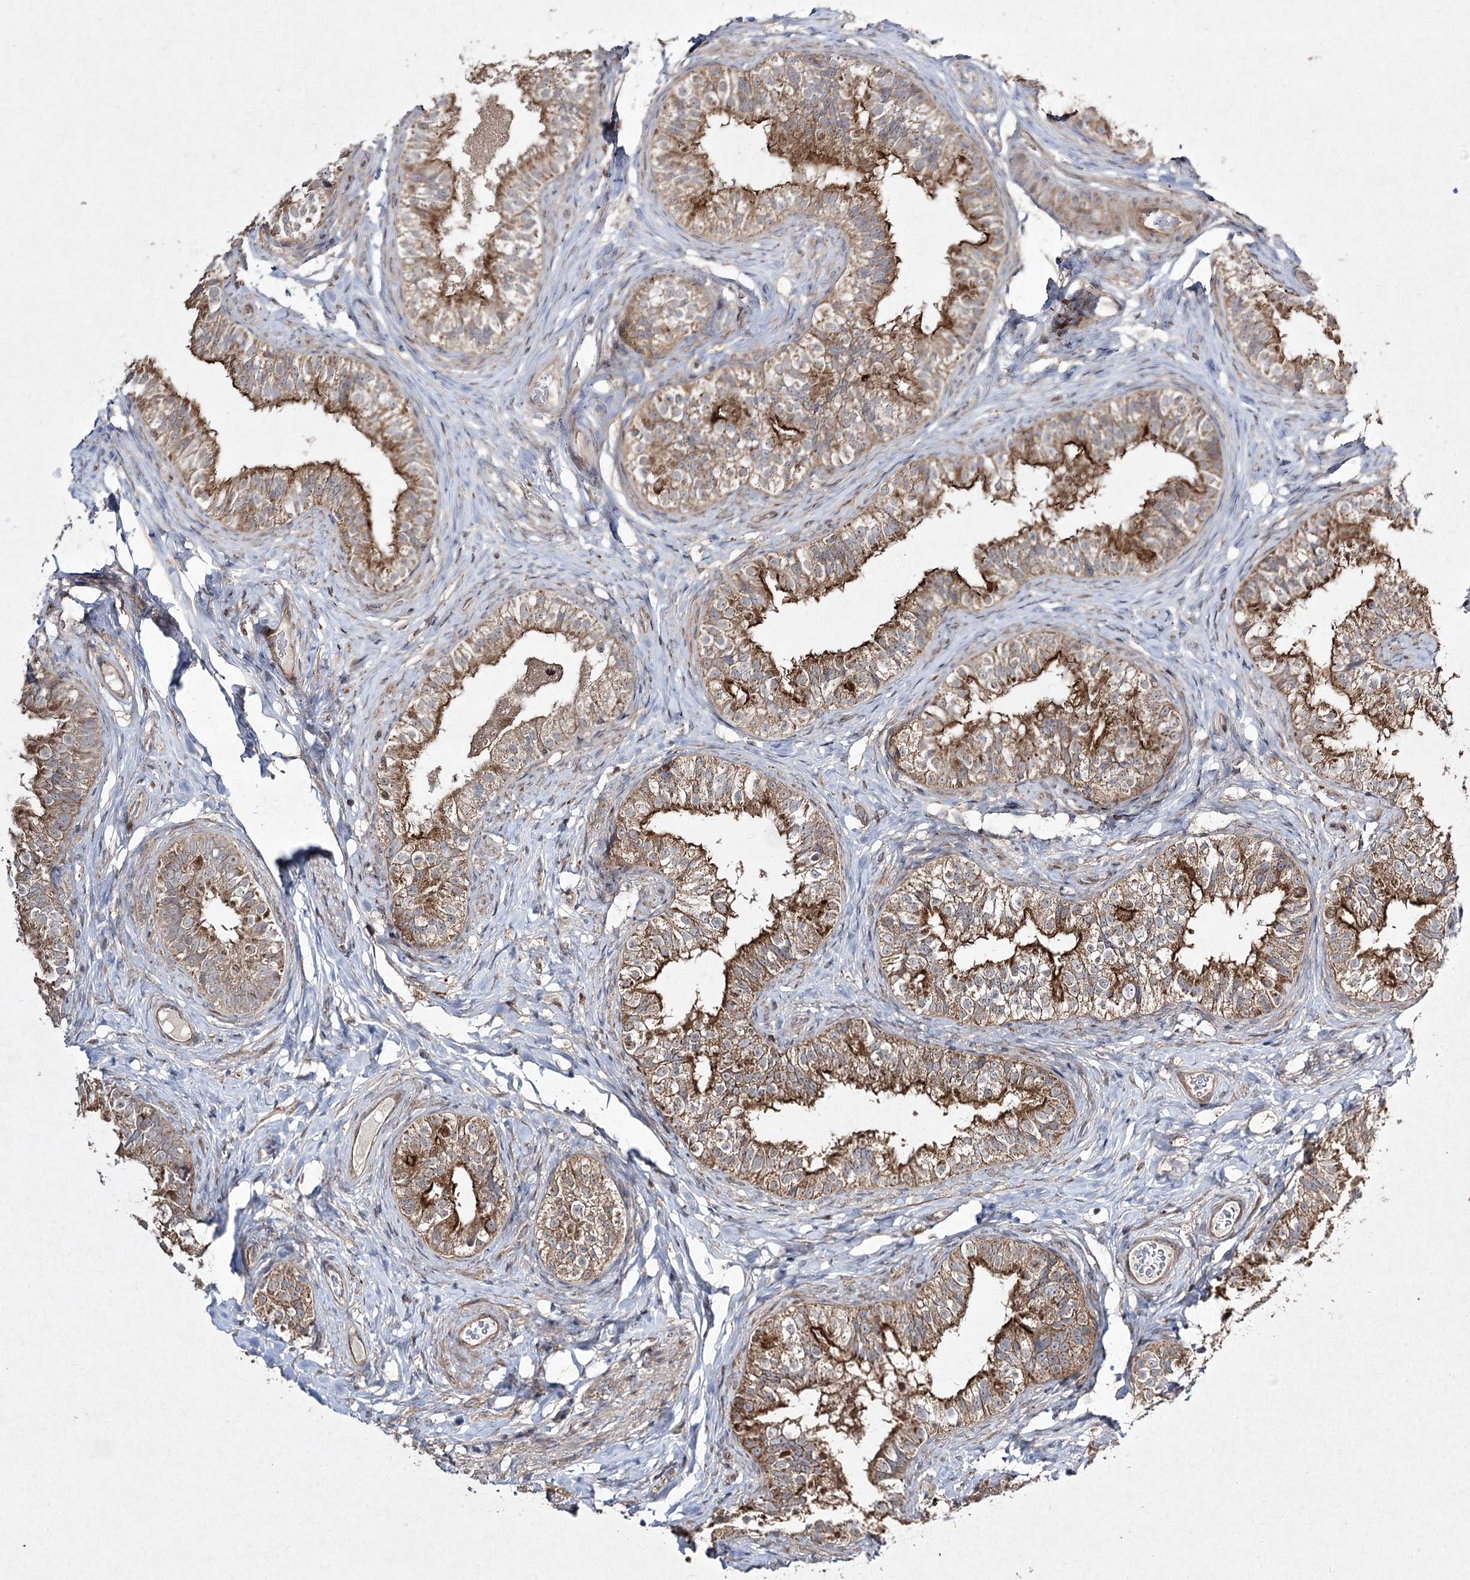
{"staining": {"intensity": "strong", "quantity": "25%-75%", "location": "cytoplasmic/membranous"}, "tissue": "epididymis", "cell_type": "Glandular cells", "image_type": "normal", "snomed": [{"axis": "morphology", "description": "Normal tissue, NOS"}, {"axis": "topography", "description": "Epididymis"}], "caption": "A micrograph of epididymis stained for a protein reveals strong cytoplasmic/membranous brown staining in glandular cells.", "gene": "FANCL", "patient": {"sex": "male", "age": 49}}